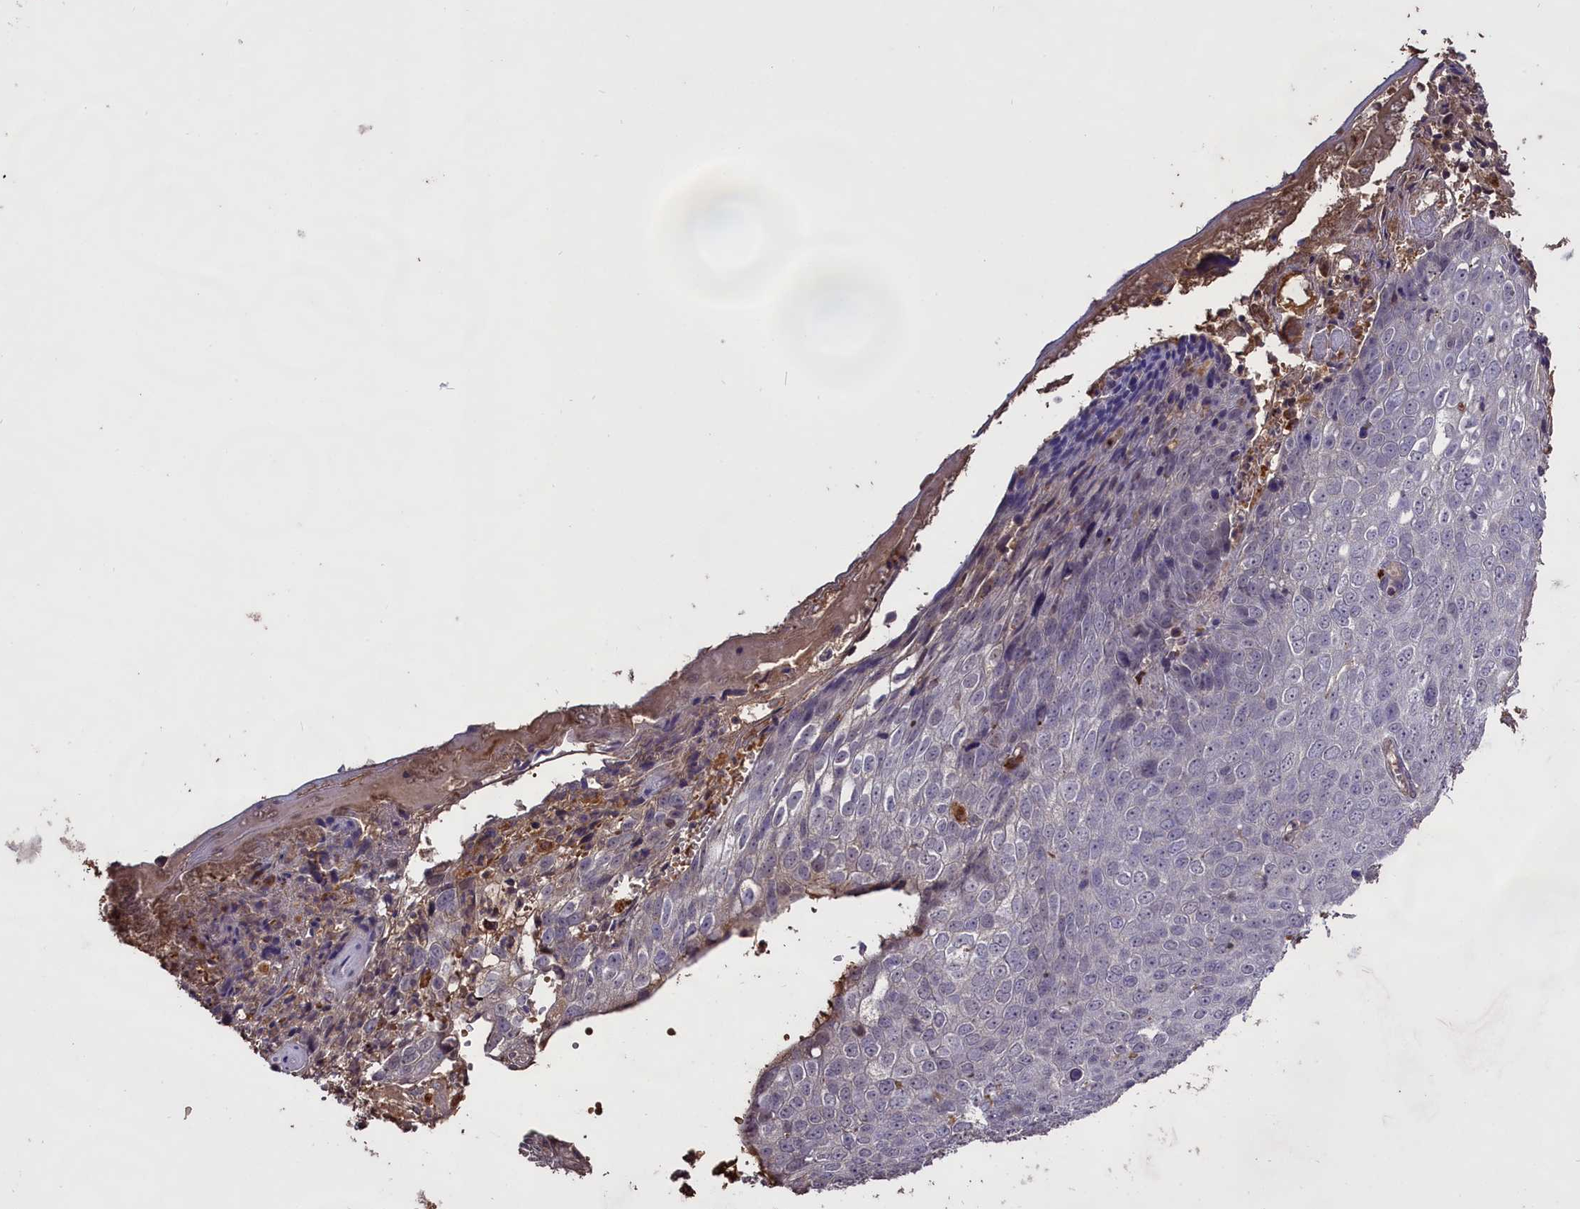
{"staining": {"intensity": "negative", "quantity": "none", "location": "none"}, "tissue": "skin cancer", "cell_type": "Tumor cells", "image_type": "cancer", "snomed": [{"axis": "morphology", "description": "Squamous cell carcinoma, NOS"}, {"axis": "topography", "description": "Skin"}], "caption": "Immunohistochemical staining of human skin cancer displays no significant expression in tumor cells.", "gene": "CLRN2", "patient": {"sex": "male", "age": 71}}